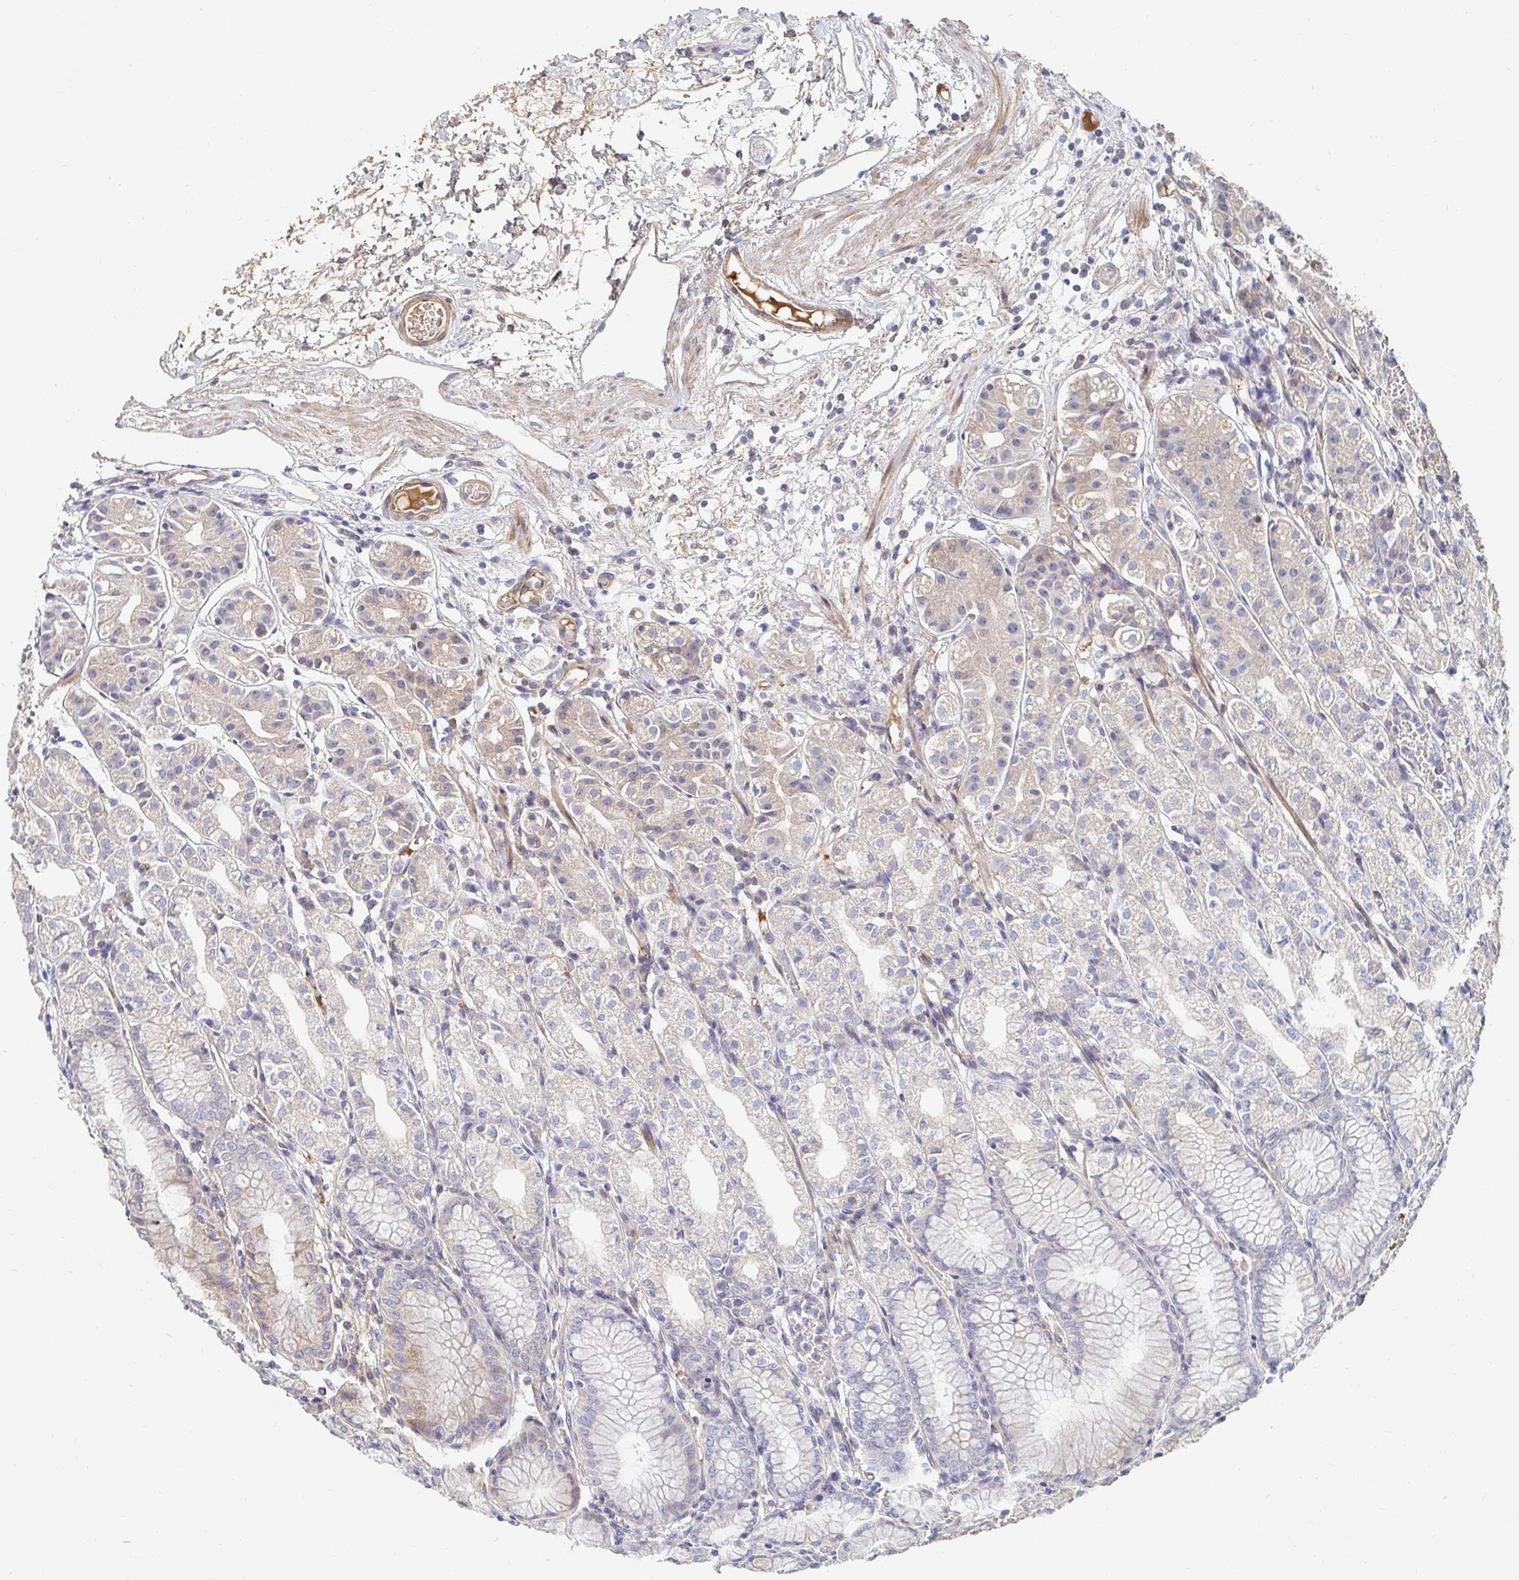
{"staining": {"intensity": "moderate", "quantity": "<25%", "location": "cytoplasmic/membranous"}, "tissue": "stomach", "cell_type": "Glandular cells", "image_type": "normal", "snomed": [{"axis": "morphology", "description": "Normal tissue, NOS"}, {"axis": "topography", "description": "Stomach"}], "caption": "Immunohistochemical staining of benign stomach reveals low levels of moderate cytoplasmic/membranous expression in about <25% of glandular cells.", "gene": "NME9", "patient": {"sex": "female", "age": 57}}